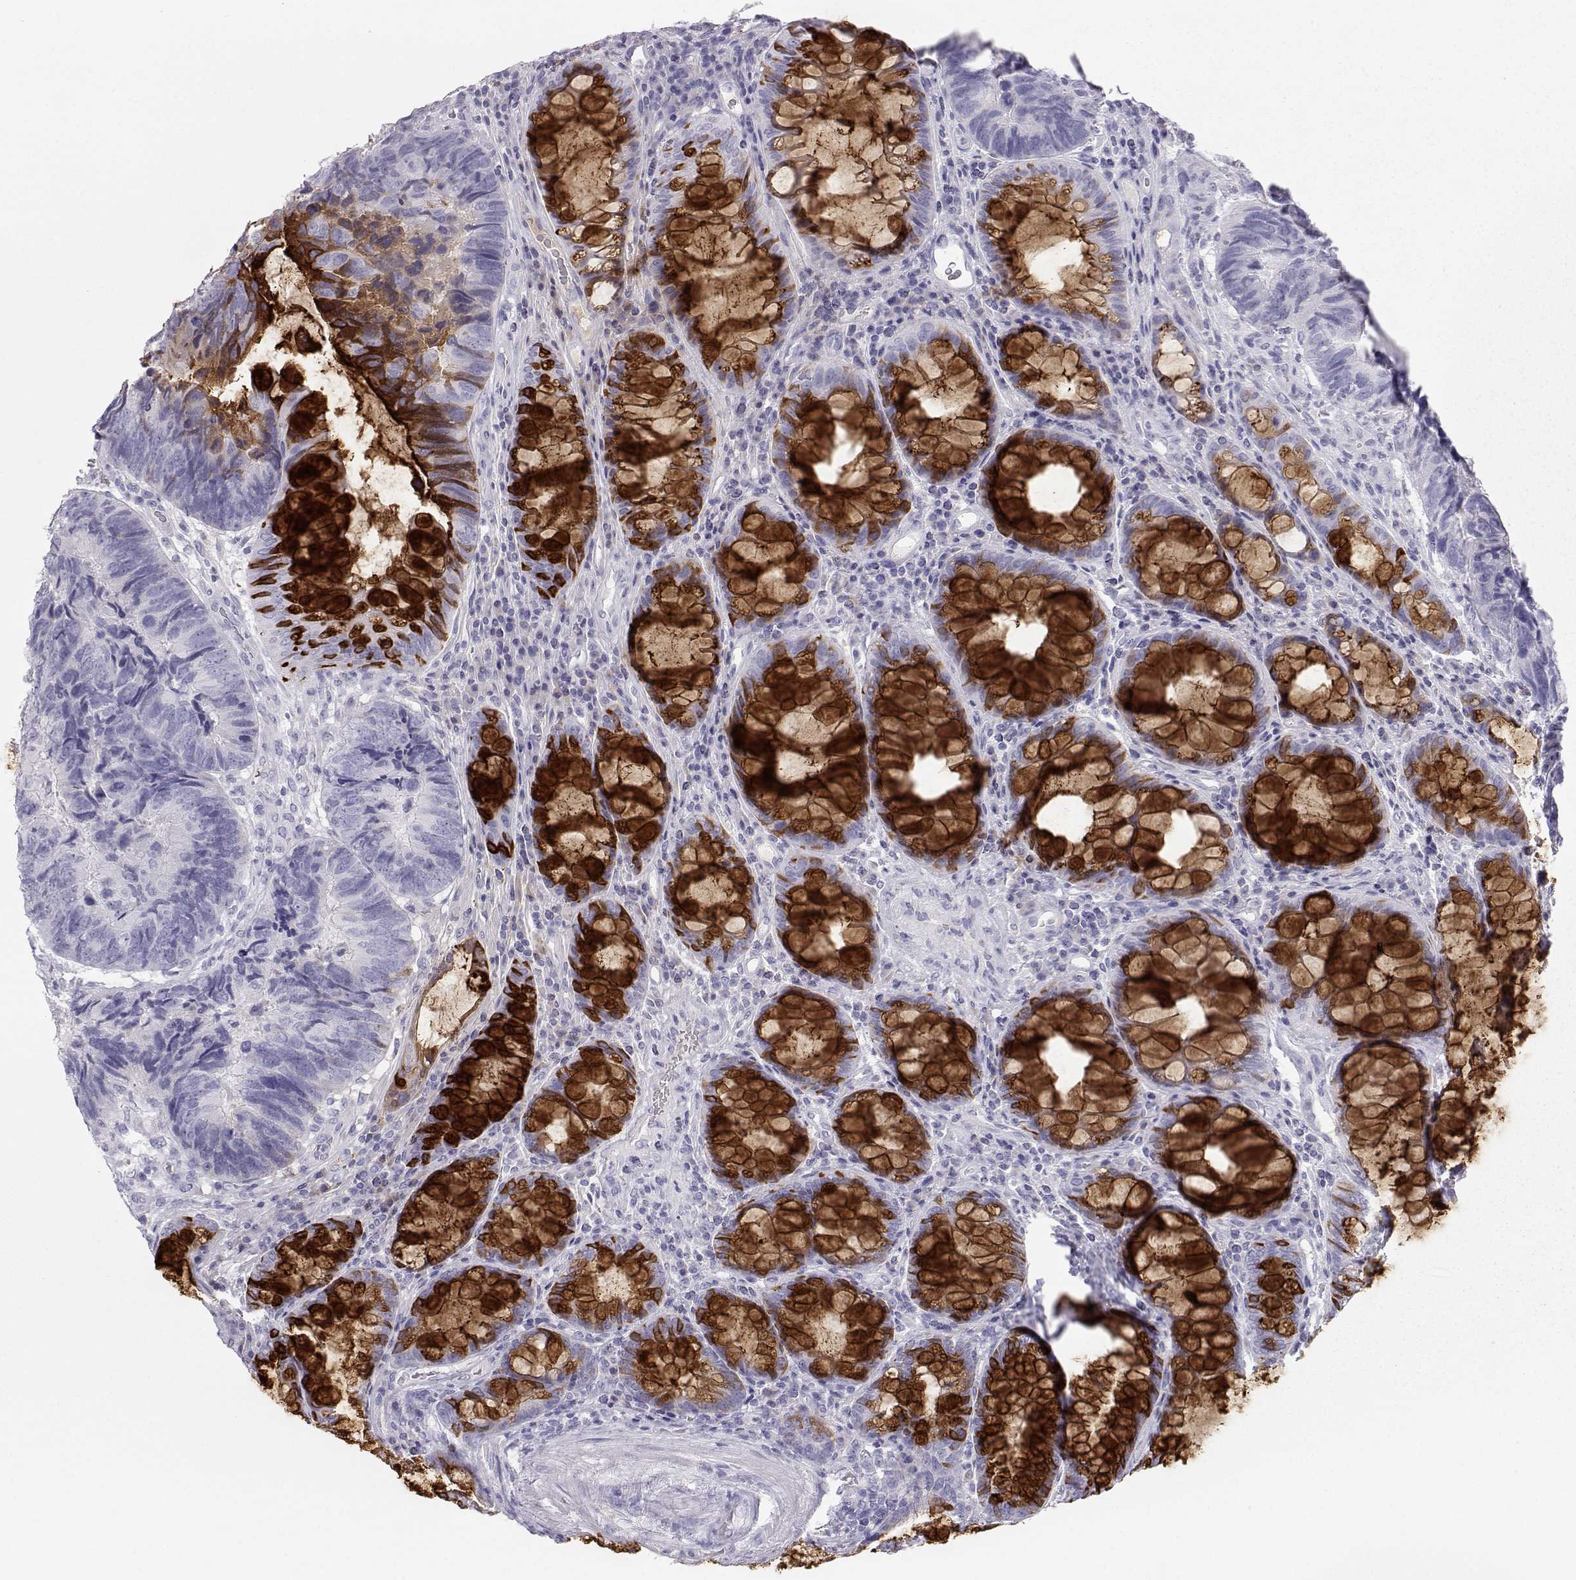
{"staining": {"intensity": "strong", "quantity": "25%-75%", "location": "cytoplasmic/membranous"}, "tissue": "colorectal cancer", "cell_type": "Tumor cells", "image_type": "cancer", "snomed": [{"axis": "morphology", "description": "Adenocarcinoma, NOS"}, {"axis": "topography", "description": "Colon"}], "caption": "High-power microscopy captured an immunohistochemistry (IHC) image of adenocarcinoma (colorectal), revealing strong cytoplasmic/membranous positivity in about 25%-75% of tumor cells.", "gene": "ITLN2", "patient": {"sex": "female", "age": 67}}